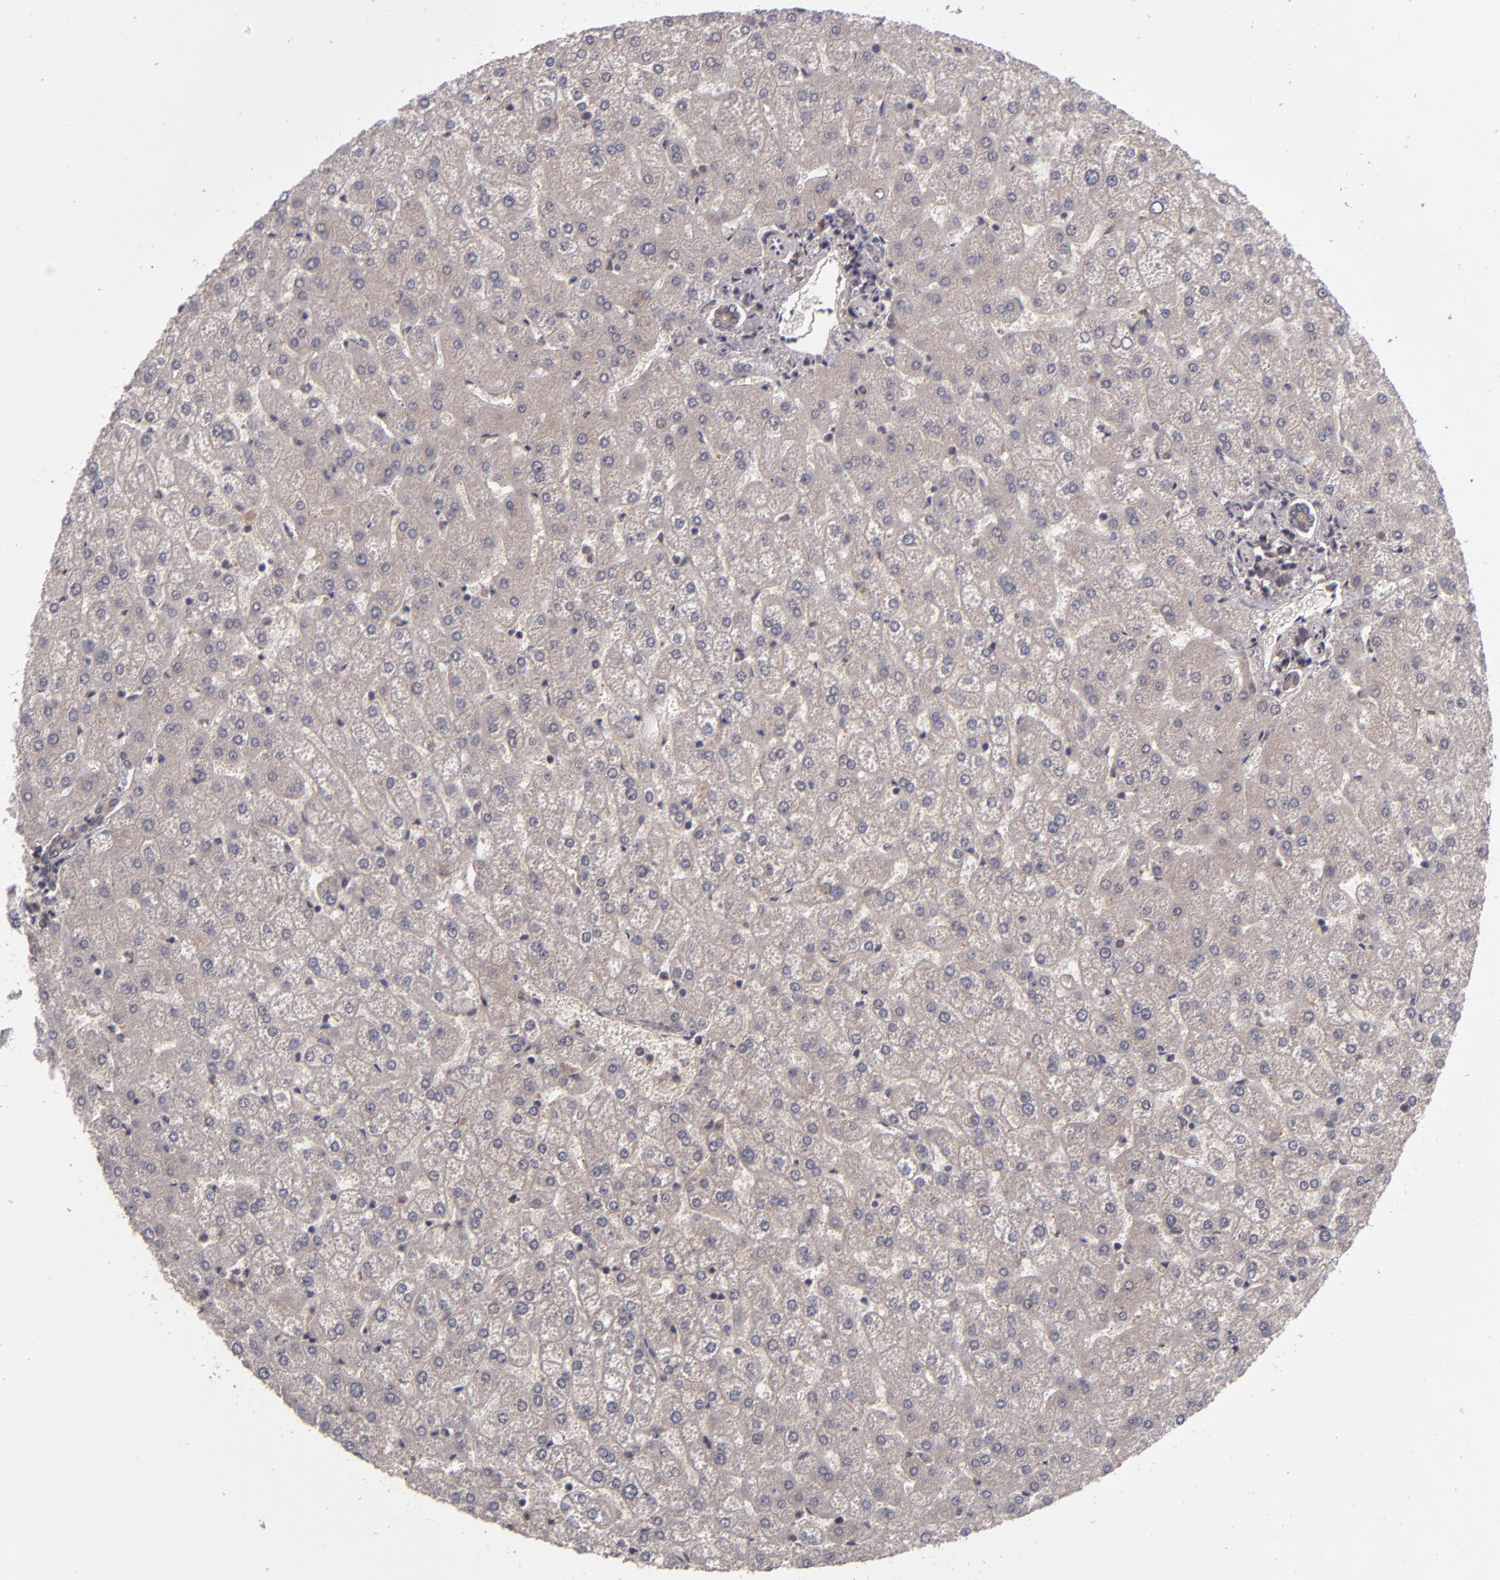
{"staining": {"intensity": "weak", "quantity": ">75%", "location": "cytoplasmic/membranous"}, "tissue": "liver", "cell_type": "Cholangiocytes", "image_type": "normal", "snomed": [{"axis": "morphology", "description": "Normal tissue, NOS"}, {"axis": "topography", "description": "Liver"}], "caption": "High-magnification brightfield microscopy of normal liver stained with DAB (brown) and counterstained with hematoxylin (blue). cholangiocytes exhibit weak cytoplasmic/membranous expression is seen in about>75% of cells. The protein of interest is stained brown, and the nuclei are stained in blue (DAB (3,3'-diaminobenzidine) IHC with brightfield microscopy, high magnification).", "gene": "TYMS", "patient": {"sex": "female", "age": 32}}